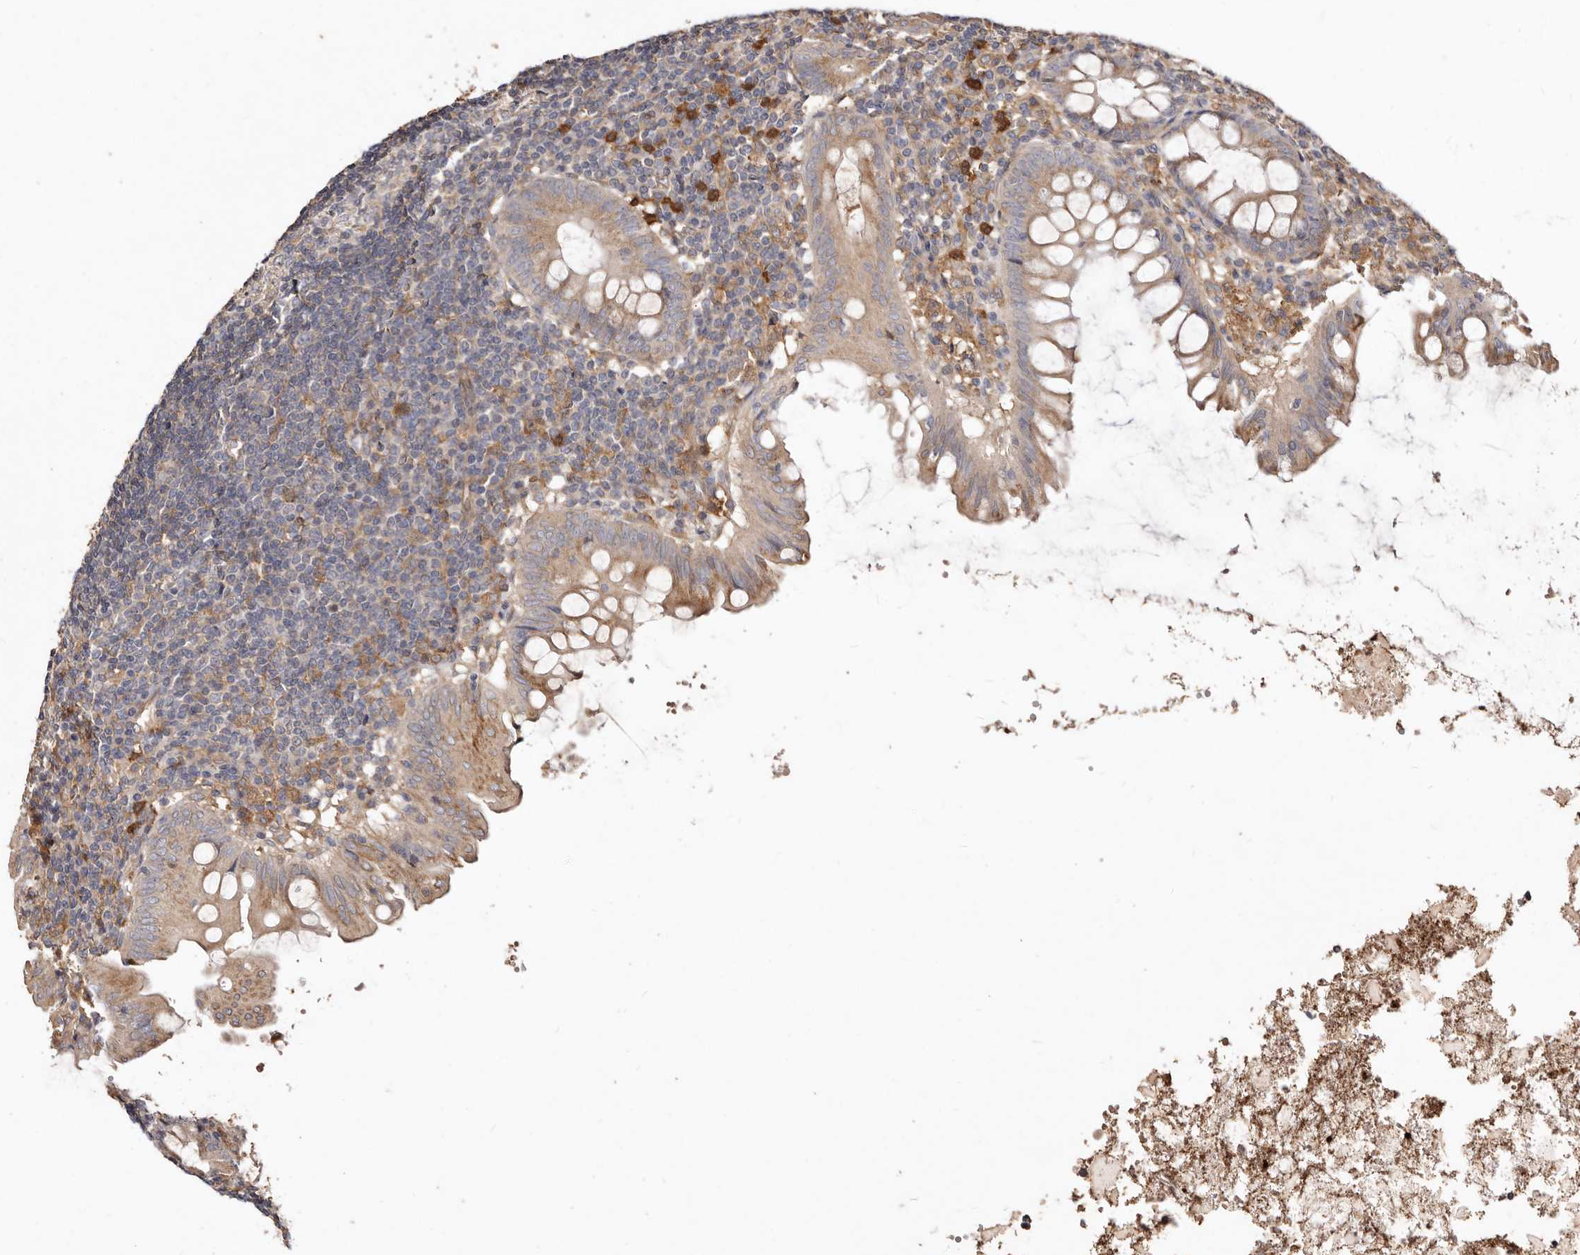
{"staining": {"intensity": "moderate", "quantity": ">75%", "location": "cytoplasmic/membranous"}, "tissue": "appendix", "cell_type": "Glandular cells", "image_type": "normal", "snomed": [{"axis": "morphology", "description": "Normal tissue, NOS"}, {"axis": "topography", "description": "Appendix"}], "caption": "DAB immunohistochemical staining of unremarkable human appendix demonstrates moderate cytoplasmic/membranous protein positivity in about >75% of glandular cells. (Brightfield microscopy of DAB IHC at high magnification).", "gene": "LRRC25", "patient": {"sex": "female", "age": 54}}